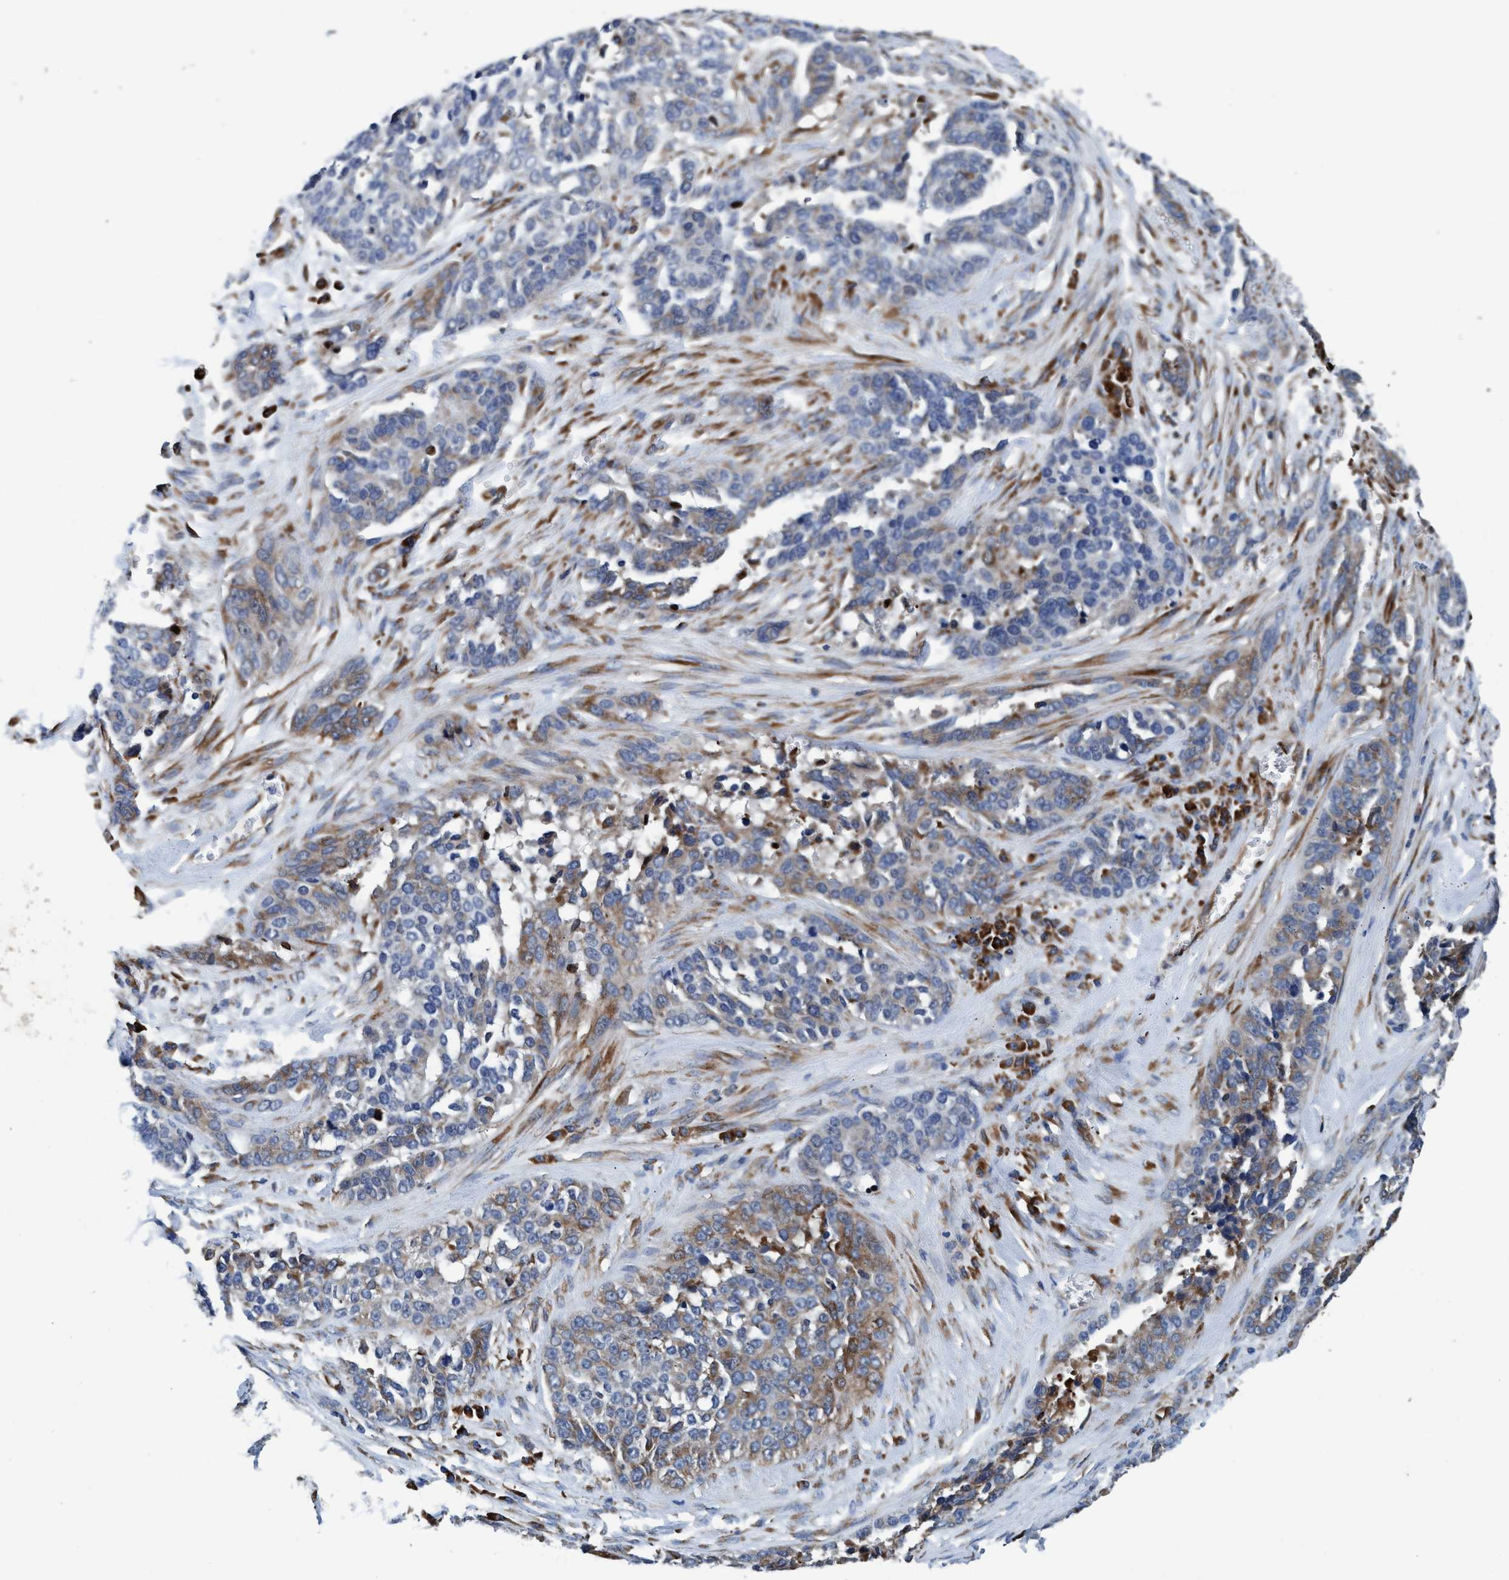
{"staining": {"intensity": "weak", "quantity": "<25%", "location": "cytoplasmic/membranous"}, "tissue": "ovarian cancer", "cell_type": "Tumor cells", "image_type": "cancer", "snomed": [{"axis": "morphology", "description": "Cystadenocarcinoma, serous, NOS"}, {"axis": "topography", "description": "Ovary"}], "caption": "A high-resolution photomicrograph shows immunohistochemistry staining of ovarian serous cystadenocarcinoma, which exhibits no significant expression in tumor cells.", "gene": "ENDOG", "patient": {"sex": "female", "age": 44}}